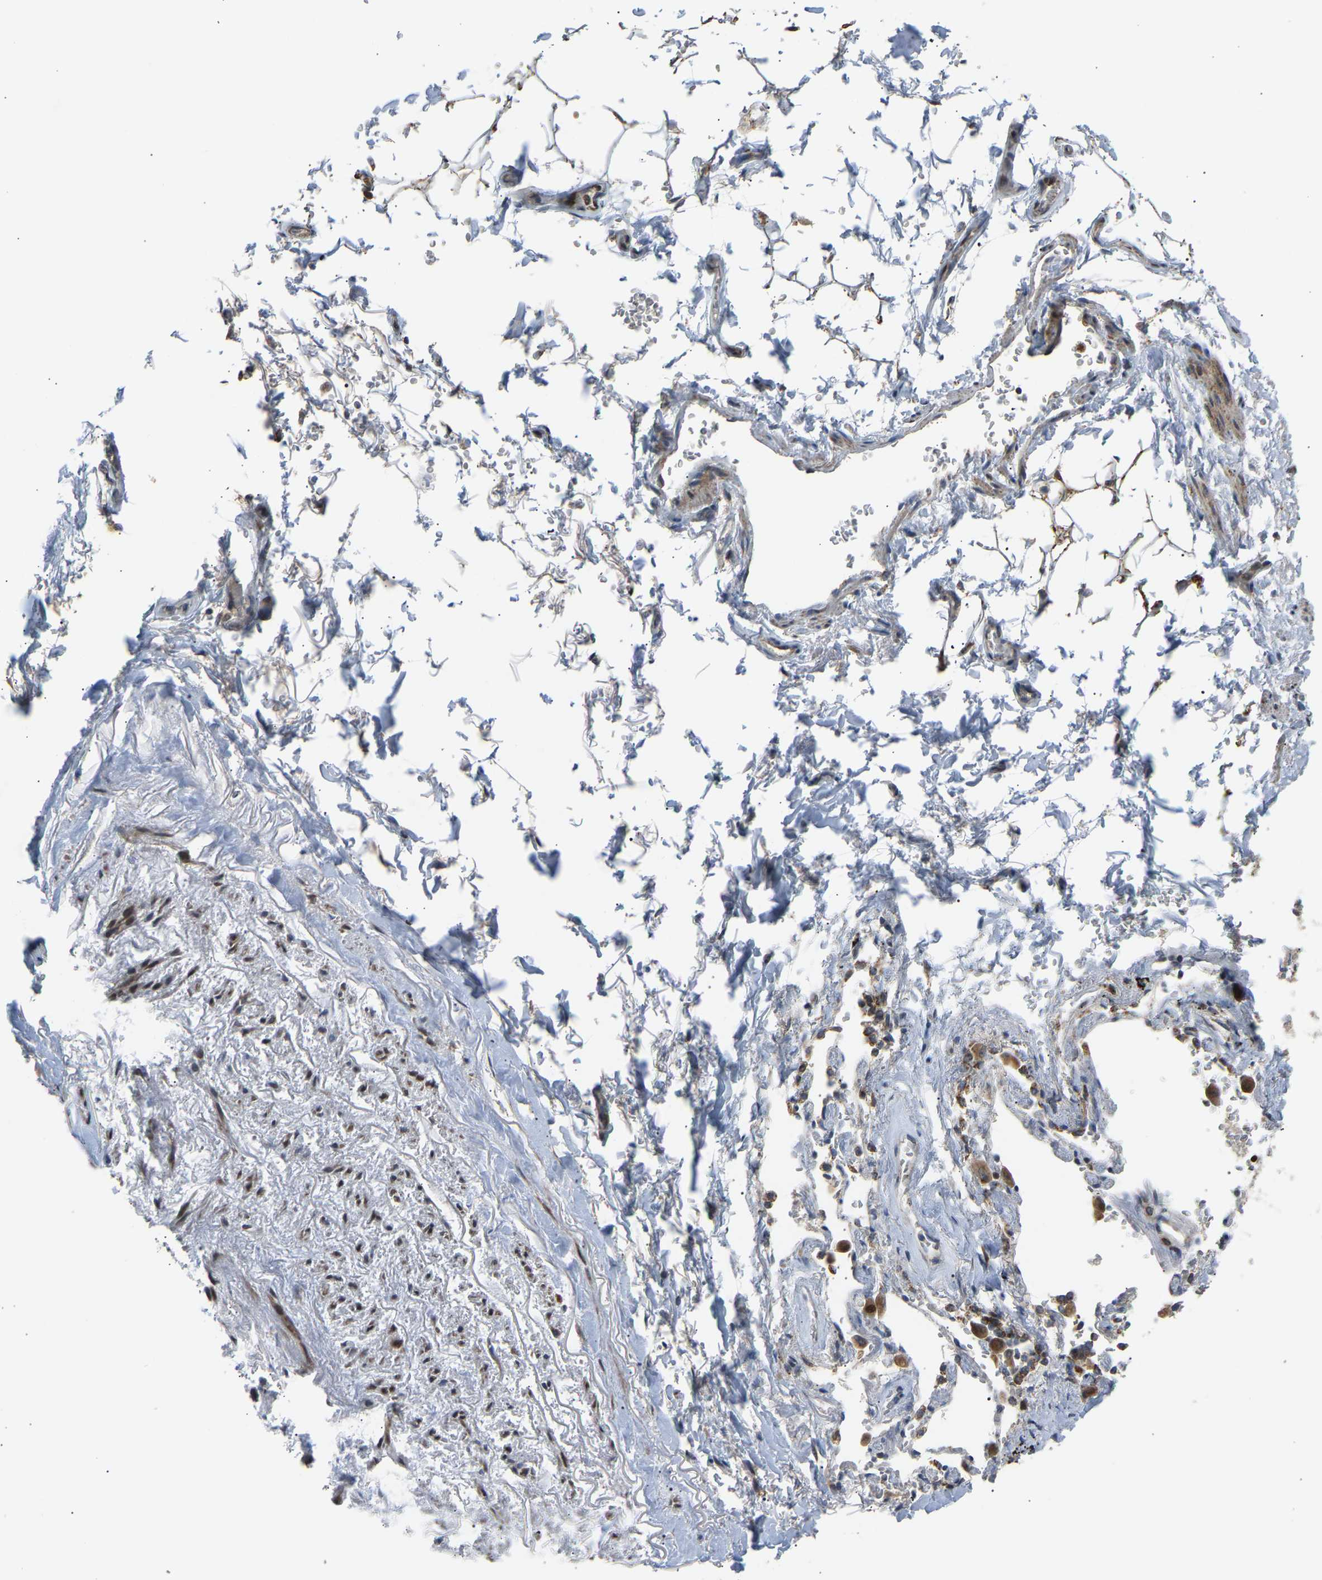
{"staining": {"intensity": "weak", "quantity": ">75%", "location": "cytoplasmic/membranous"}, "tissue": "adipose tissue", "cell_type": "Adipocytes", "image_type": "normal", "snomed": [{"axis": "morphology", "description": "Normal tissue, NOS"}, {"axis": "topography", "description": "Cartilage tissue"}, {"axis": "topography", "description": "Lung"}], "caption": "Immunohistochemistry (IHC) staining of unremarkable adipose tissue, which demonstrates low levels of weak cytoplasmic/membranous expression in approximately >75% of adipocytes indicating weak cytoplasmic/membranous protein positivity. The staining was performed using DAB (brown) for protein detection and nuclei were counterstained in hematoxylin (blue).", "gene": "VPS41", "patient": {"sex": "female", "age": 77}}